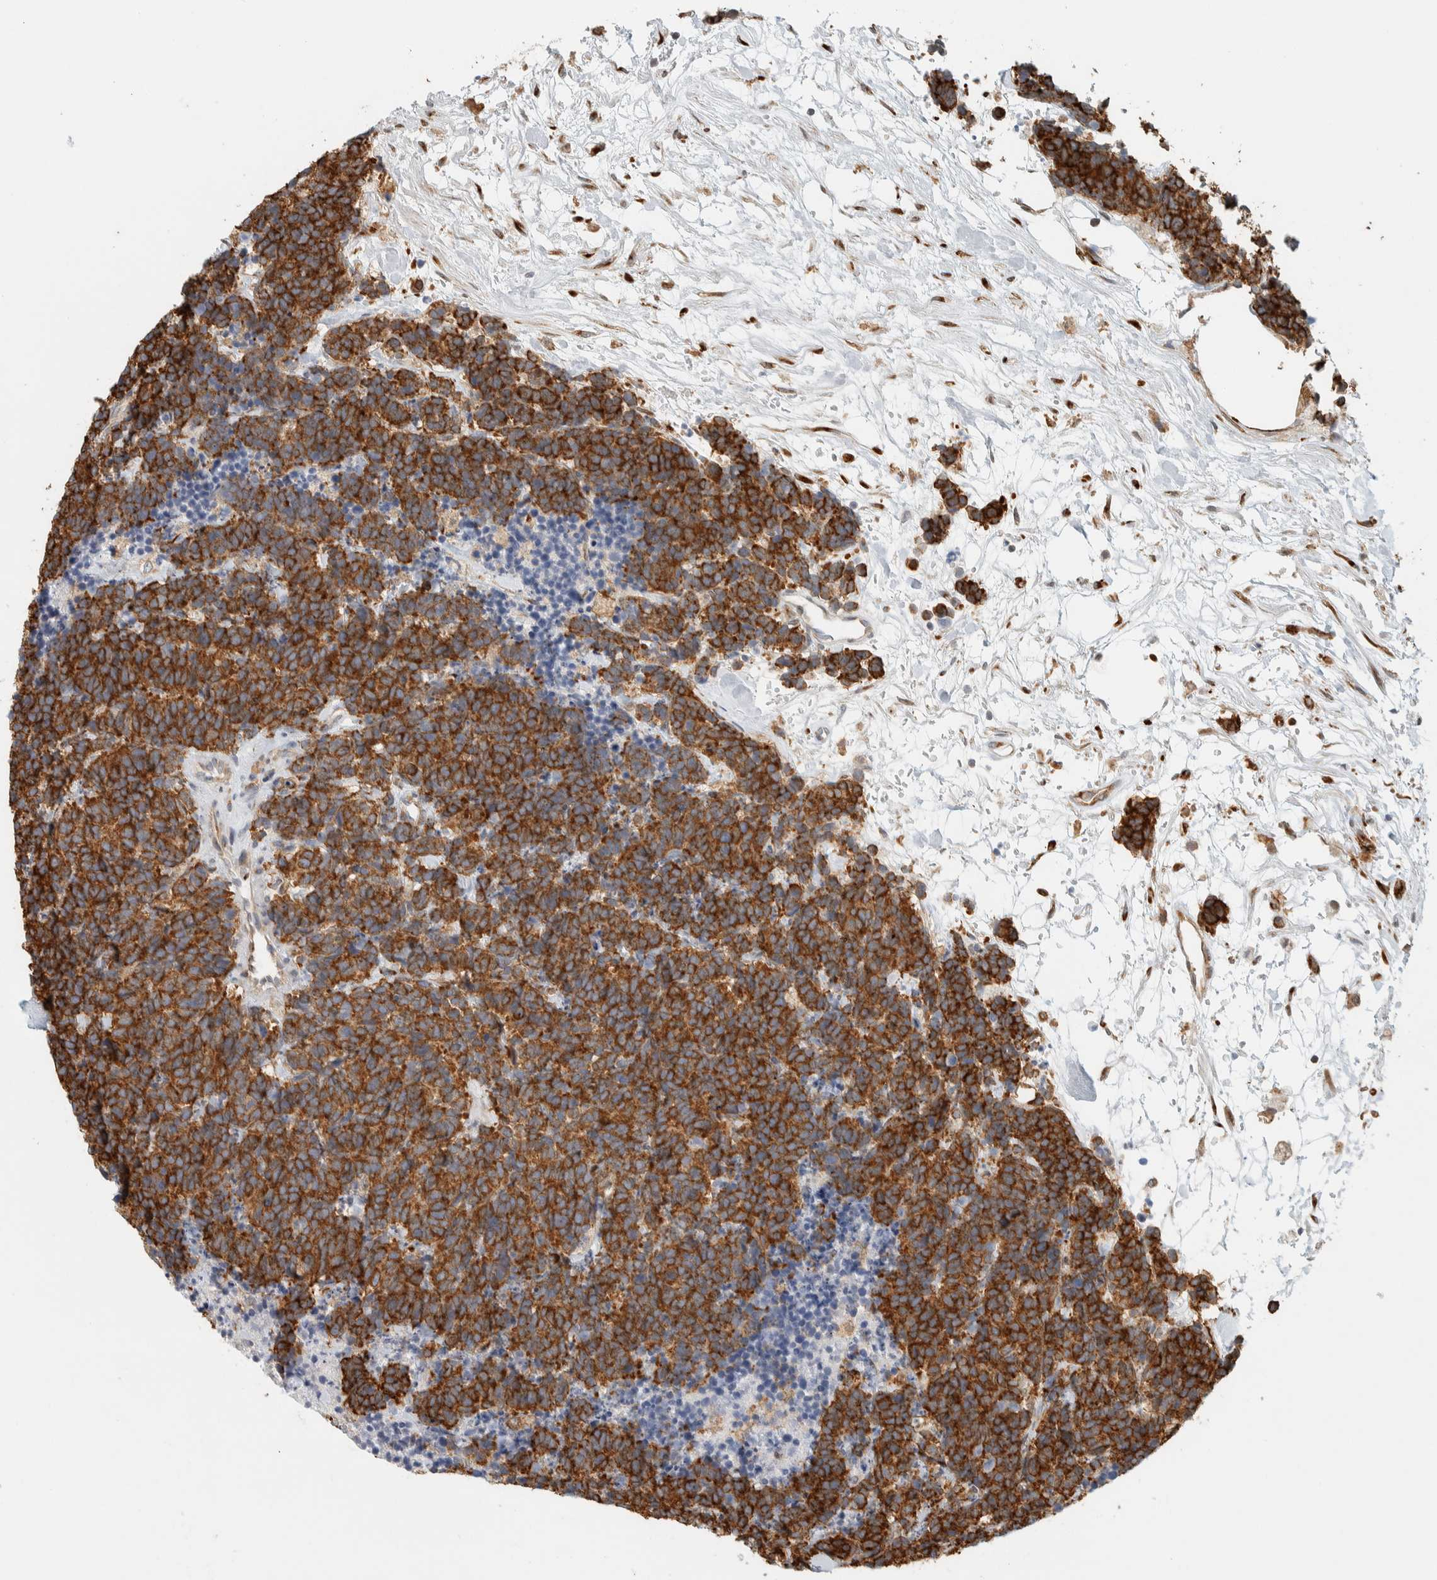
{"staining": {"intensity": "strong", "quantity": ">75%", "location": "cytoplasmic/membranous"}, "tissue": "carcinoid", "cell_type": "Tumor cells", "image_type": "cancer", "snomed": [{"axis": "morphology", "description": "Carcinoma, NOS"}, {"axis": "morphology", "description": "Carcinoid, malignant, NOS"}, {"axis": "topography", "description": "Urinary bladder"}], "caption": "There is high levels of strong cytoplasmic/membranous staining in tumor cells of malignant carcinoid, as demonstrated by immunohistochemical staining (brown color).", "gene": "LLGL2", "patient": {"sex": "male", "age": 57}}